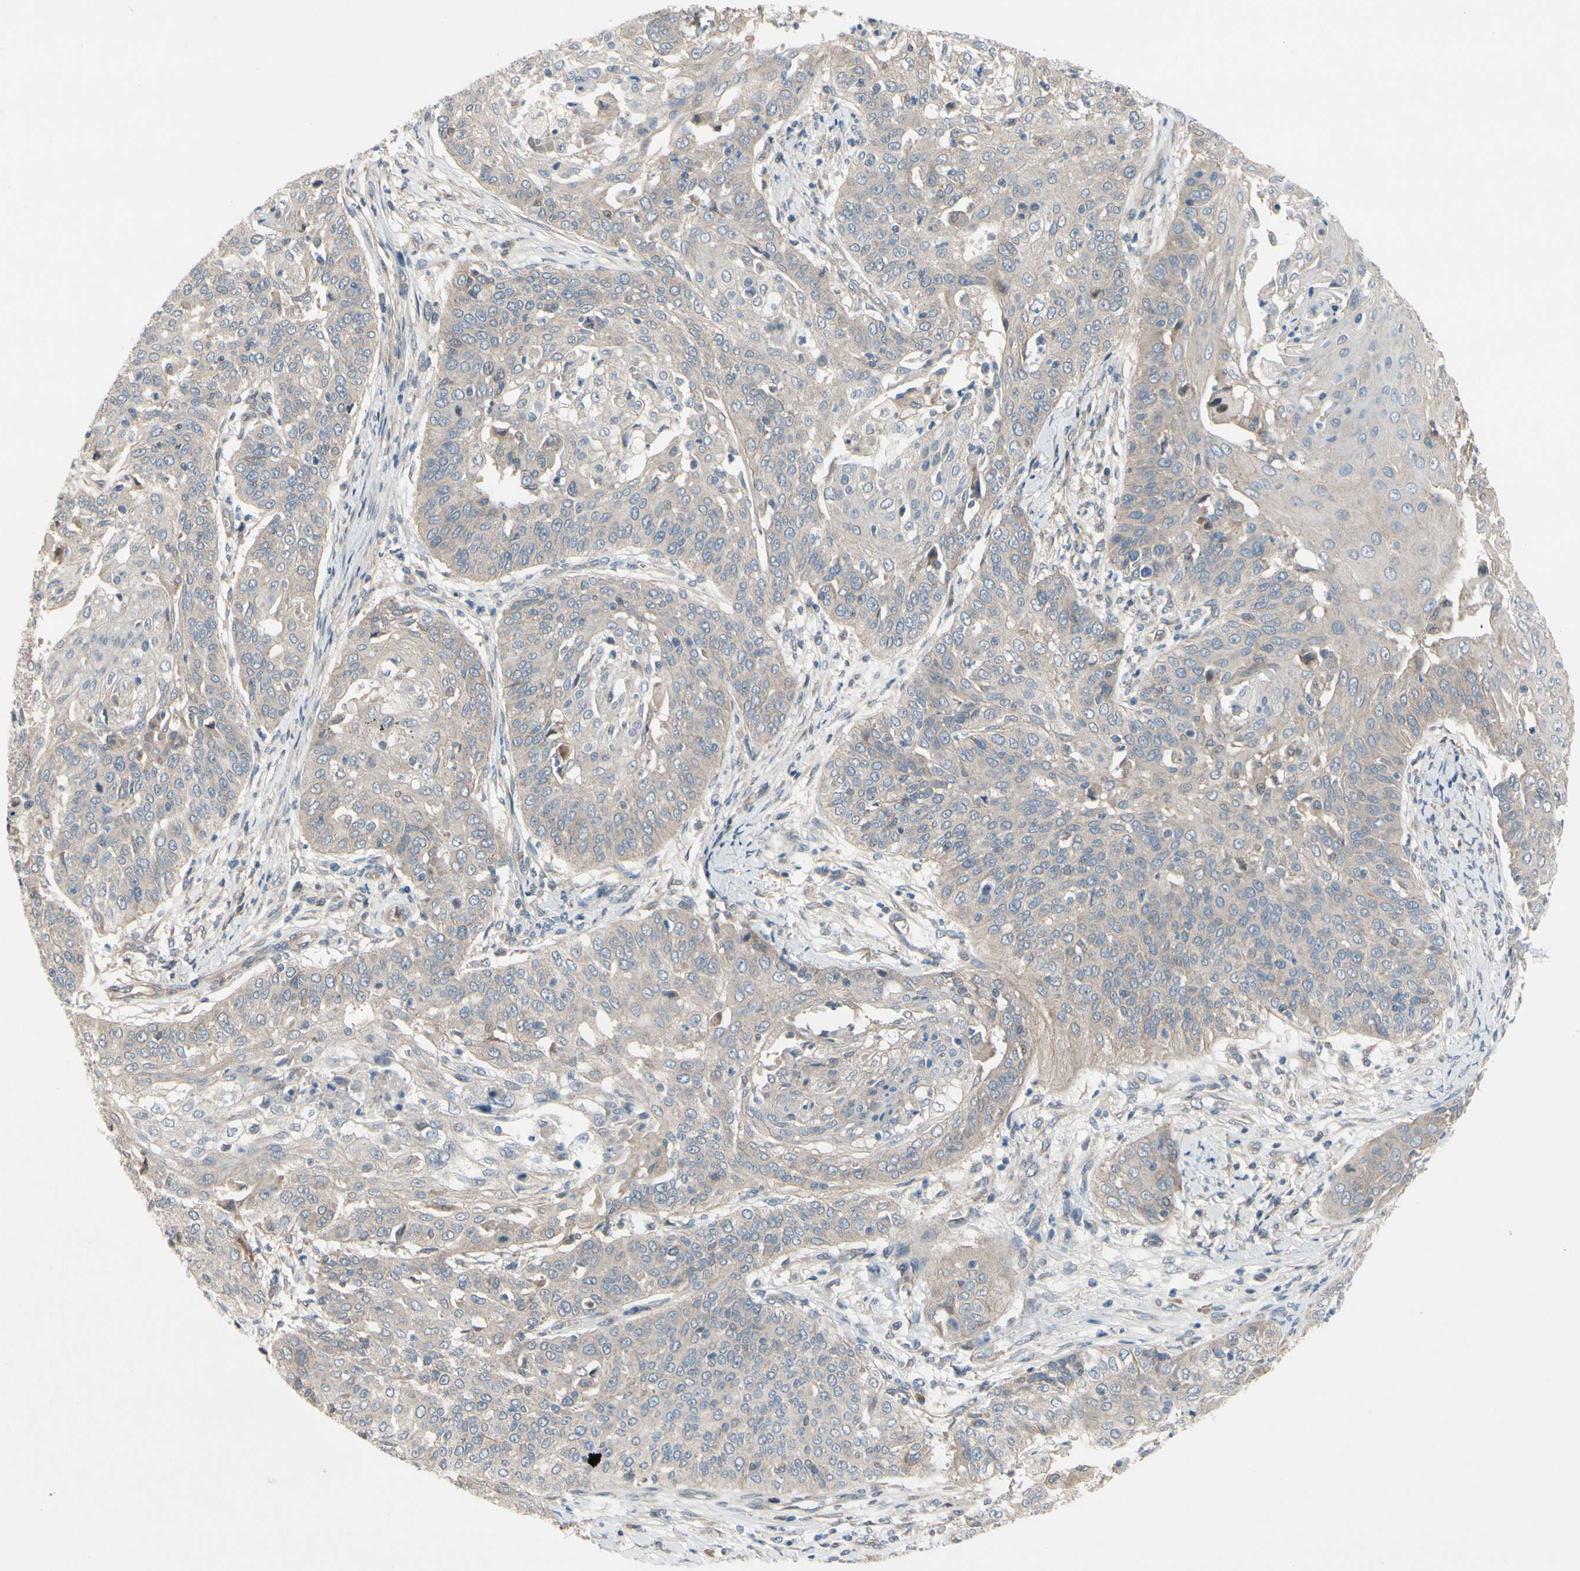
{"staining": {"intensity": "weak", "quantity": "25%-75%", "location": "cytoplasmic/membranous"}, "tissue": "cervical cancer", "cell_type": "Tumor cells", "image_type": "cancer", "snomed": [{"axis": "morphology", "description": "Squamous cell carcinoma, NOS"}, {"axis": "topography", "description": "Cervix"}], "caption": "This photomicrograph reveals IHC staining of squamous cell carcinoma (cervical), with low weak cytoplasmic/membranous expression in about 25%-75% of tumor cells.", "gene": "ICAM5", "patient": {"sex": "female", "age": 64}}